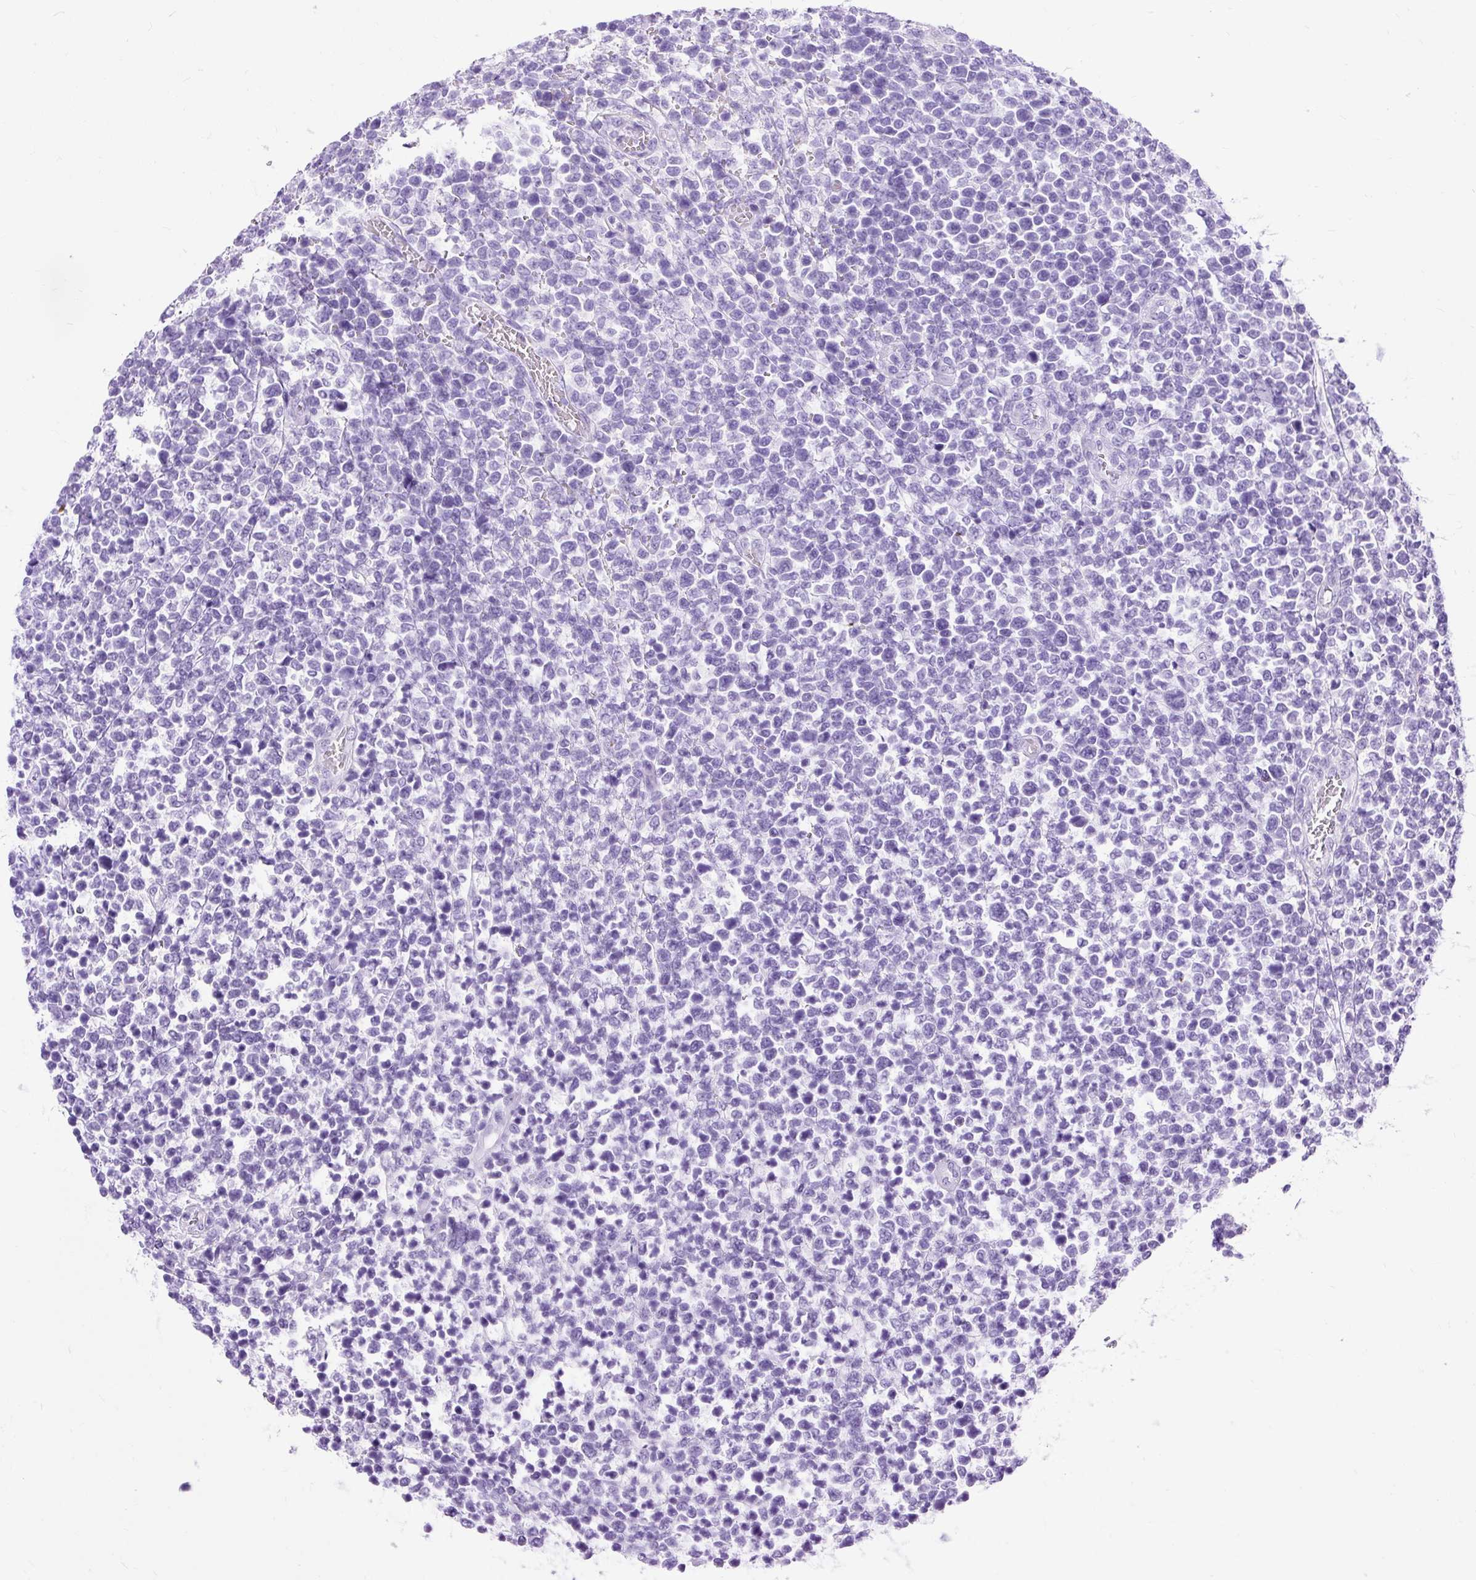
{"staining": {"intensity": "negative", "quantity": "none", "location": "none"}, "tissue": "lymphoma", "cell_type": "Tumor cells", "image_type": "cancer", "snomed": [{"axis": "morphology", "description": "Malignant lymphoma, non-Hodgkin's type, High grade"}, {"axis": "topography", "description": "Soft tissue"}], "caption": "Immunohistochemistry (IHC) photomicrograph of neoplastic tissue: human high-grade malignant lymphoma, non-Hodgkin's type stained with DAB shows no significant protein positivity in tumor cells. (Stains: DAB IHC with hematoxylin counter stain, Microscopy: brightfield microscopy at high magnification).", "gene": "PVALB", "patient": {"sex": "female", "age": 56}}